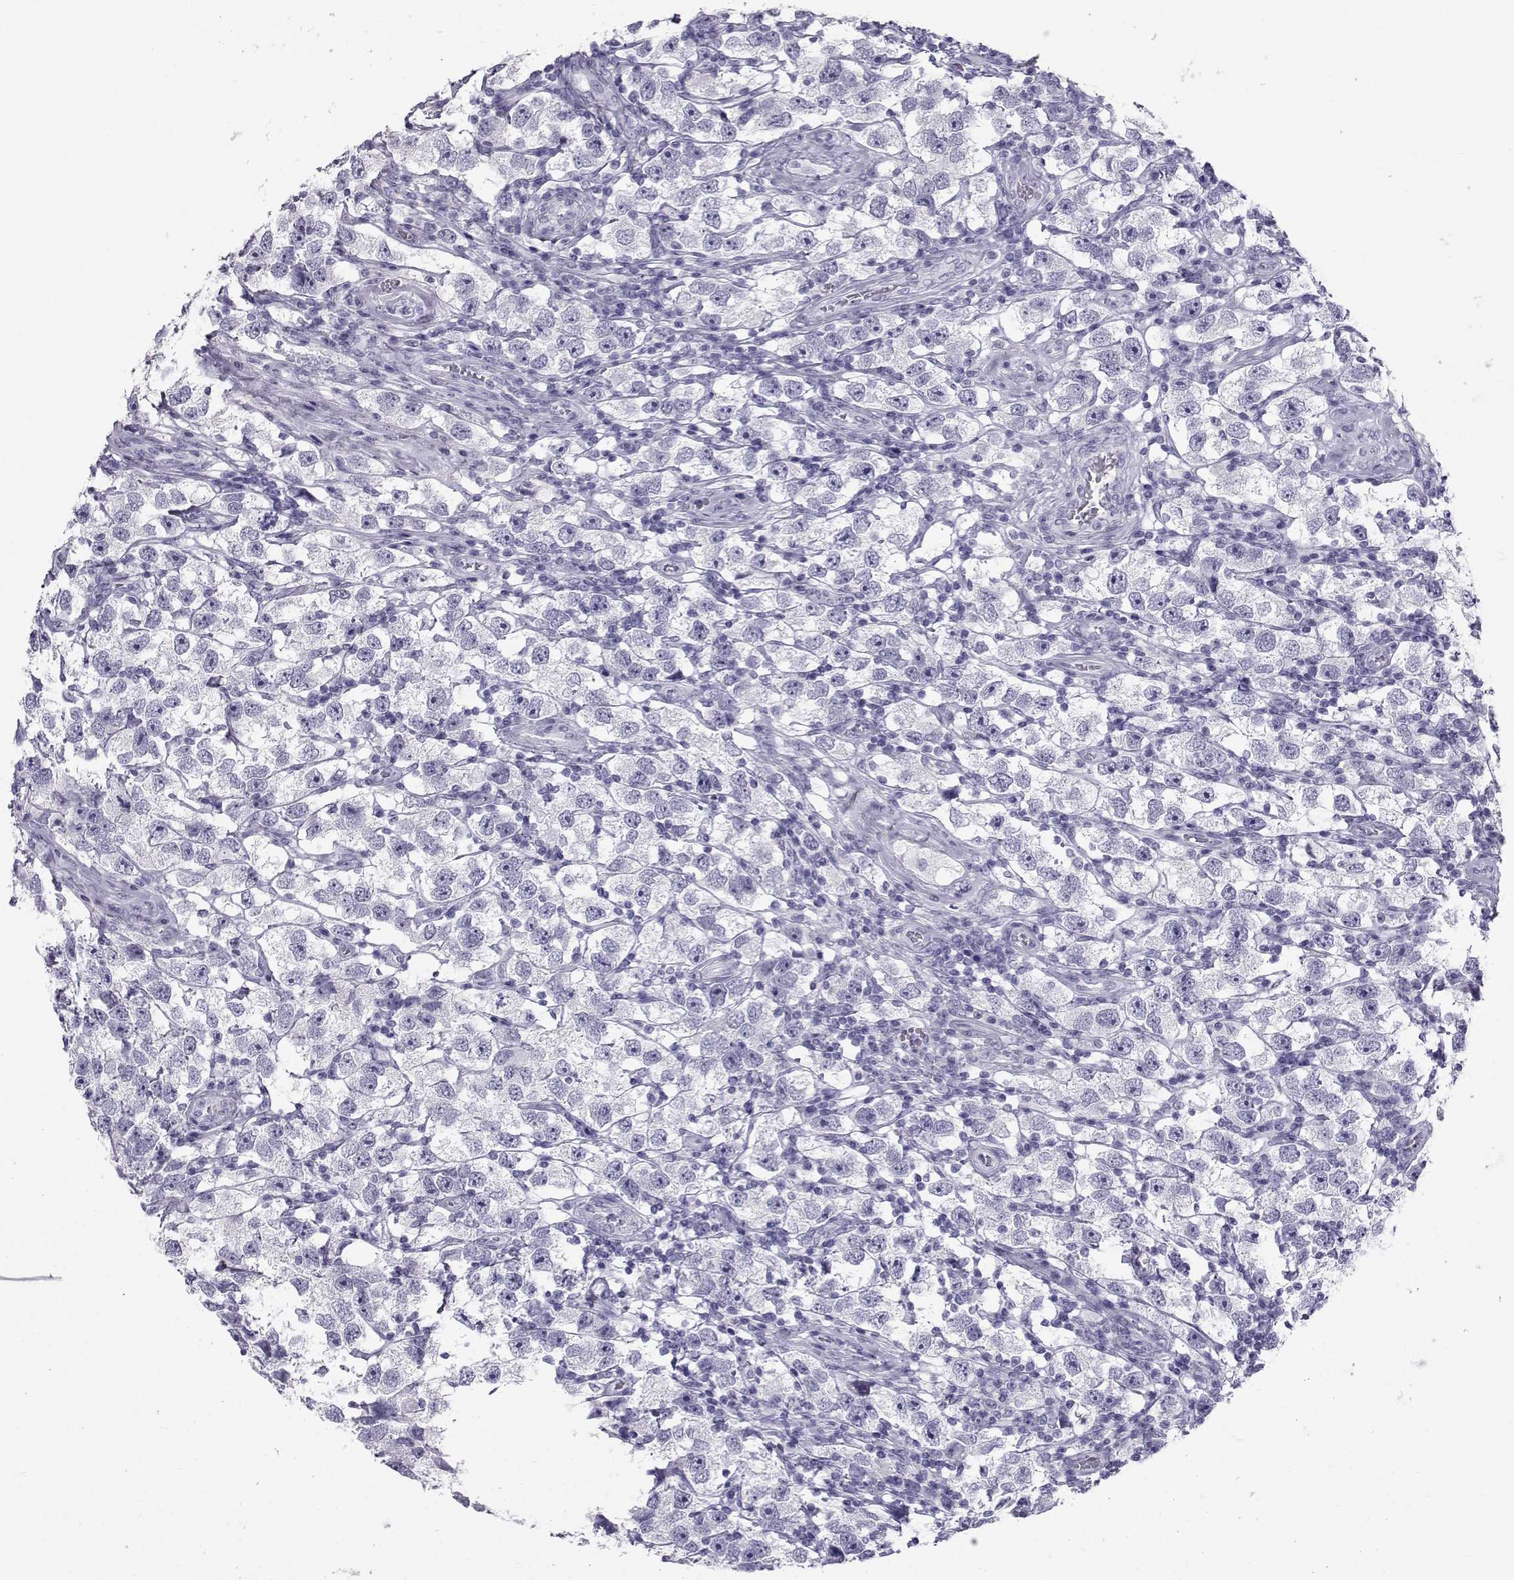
{"staining": {"intensity": "negative", "quantity": "none", "location": "none"}, "tissue": "testis cancer", "cell_type": "Tumor cells", "image_type": "cancer", "snomed": [{"axis": "morphology", "description": "Seminoma, NOS"}, {"axis": "topography", "description": "Testis"}], "caption": "Immunohistochemical staining of human testis cancer (seminoma) reveals no significant staining in tumor cells. (Stains: DAB immunohistochemistry (IHC) with hematoxylin counter stain, Microscopy: brightfield microscopy at high magnification).", "gene": "SST", "patient": {"sex": "male", "age": 26}}